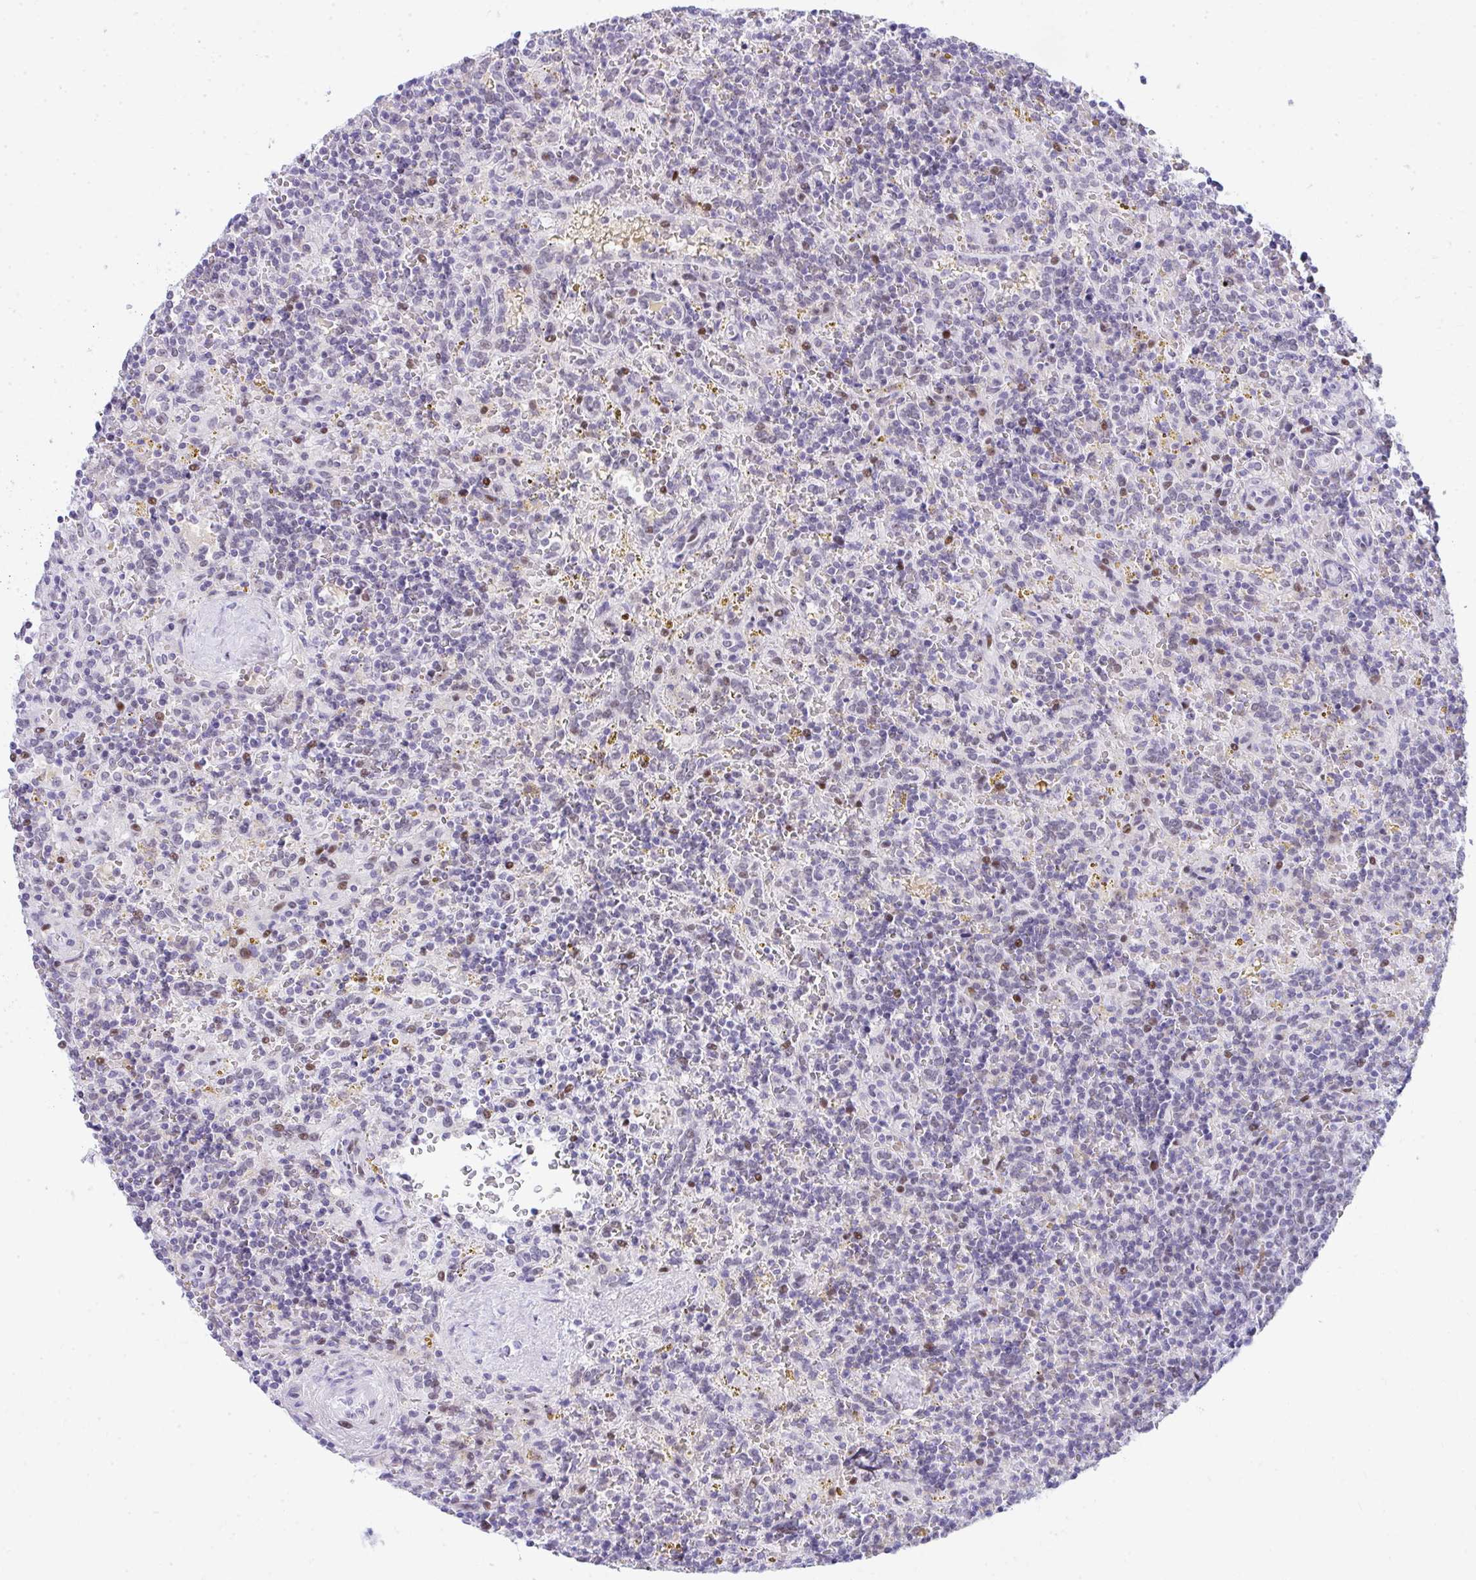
{"staining": {"intensity": "weak", "quantity": "<25%", "location": "nuclear"}, "tissue": "lymphoma", "cell_type": "Tumor cells", "image_type": "cancer", "snomed": [{"axis": "morphology", "description": "Malignant lymphoma, non-Hodgkin's type, Low grade"}, {"axis": "topography", "description": "Spleen"}], "caption": "Immunohistochemistry (IHC) image of human lymphoma stained for a protein (brown), which exhibits no positivity in tumor cells.", "gene": "GLDN", "patient": {"sex": "male", "age": 67}}